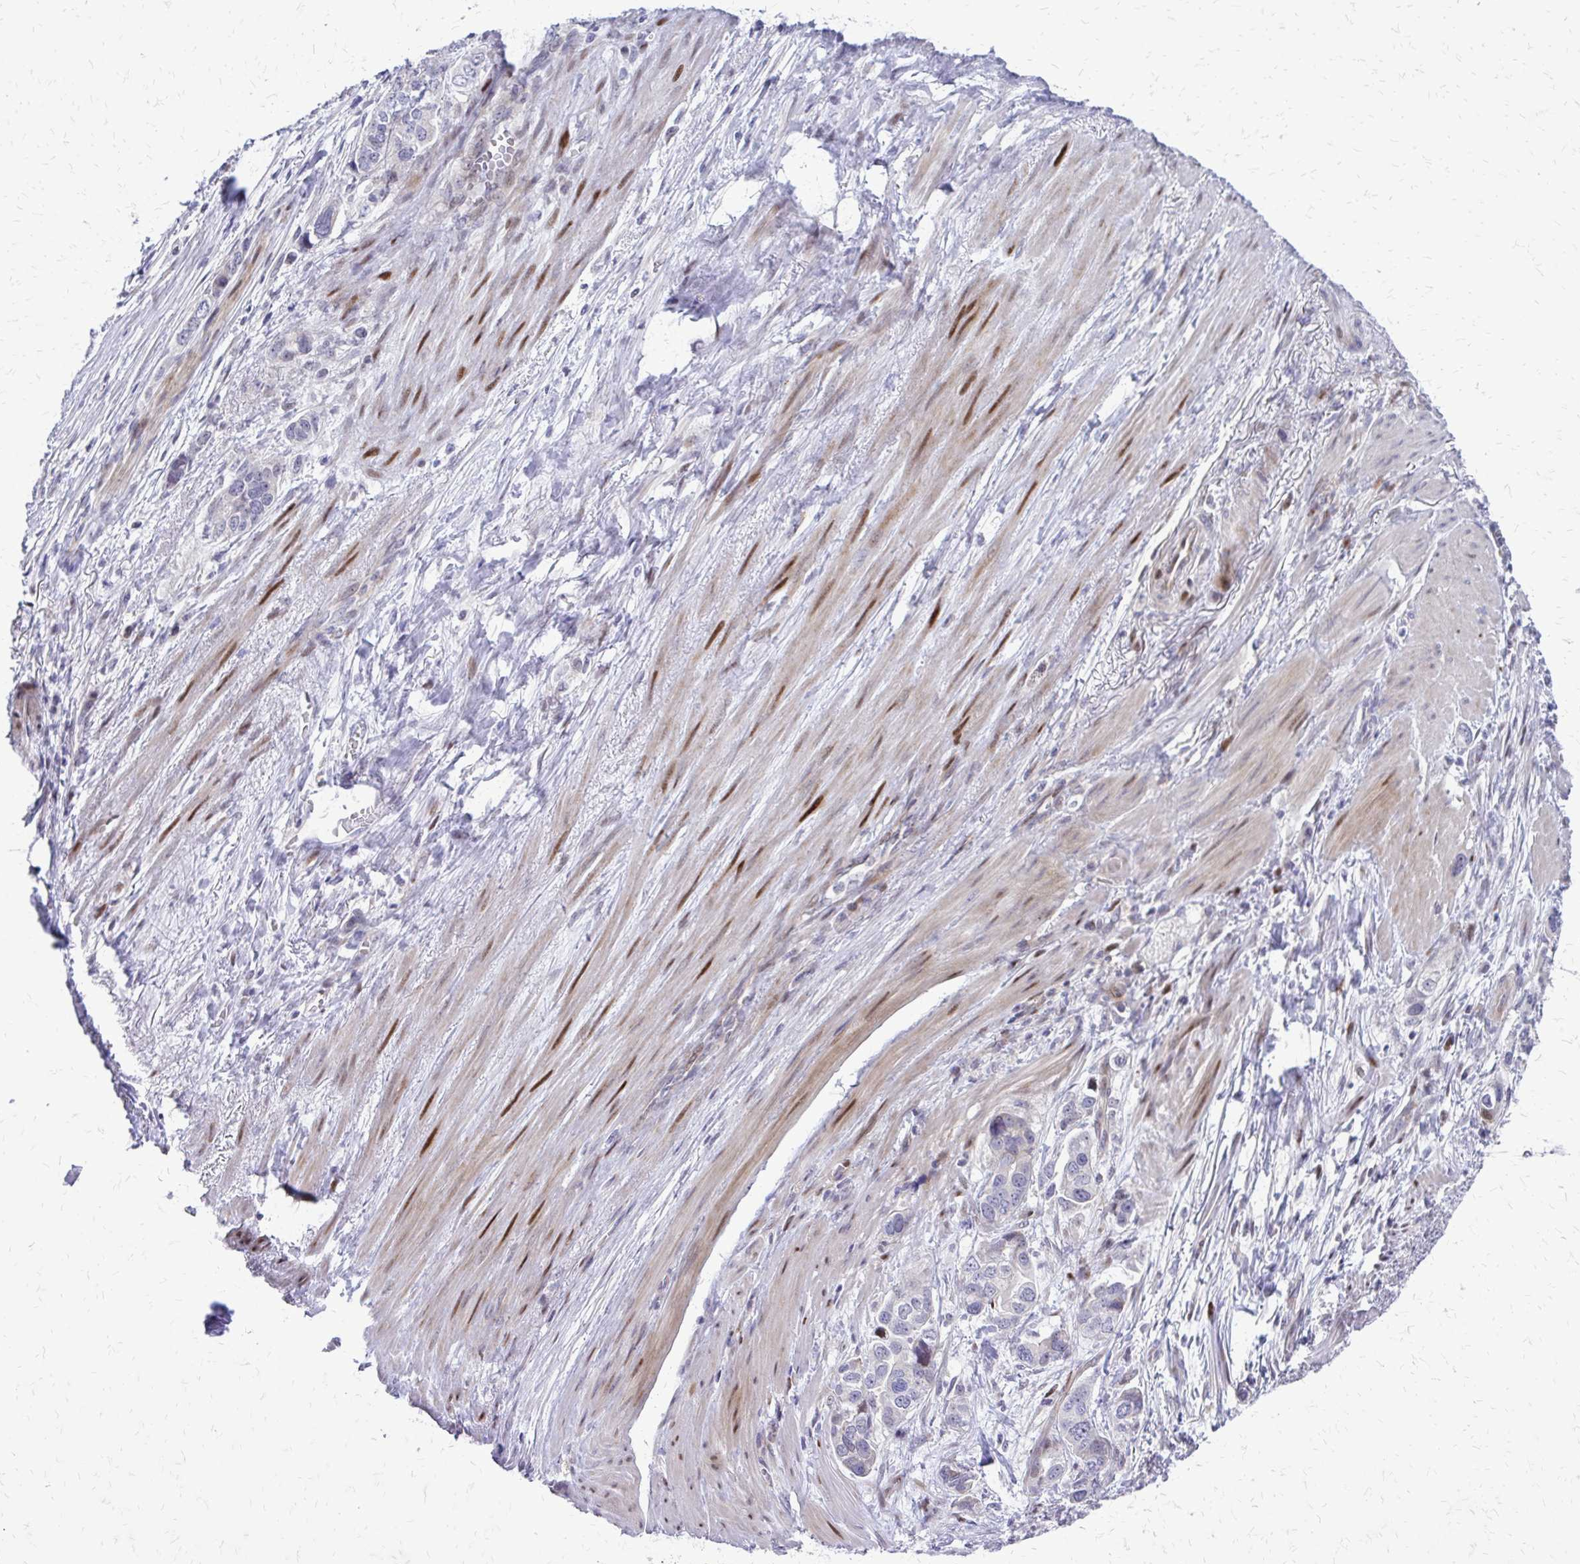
{"staining": {"intensity": "negative", "quantity": "none", "location": "none"}, "tissue": "stomach cancer", "cell_type": "Tumor cells", "image_type": "cancer", "snomed": [{"axis": "morphology", "description": "Adenocarcinoma, NOS"}, {"axis": "topography", "description": "Stomach, lower"}], "caption": "There is no significant staining in tumor cells of stomach cancer (adenocarcinoma).", "gene": "PPDPFL", "patient": {"sex": "female", "age": 93}}